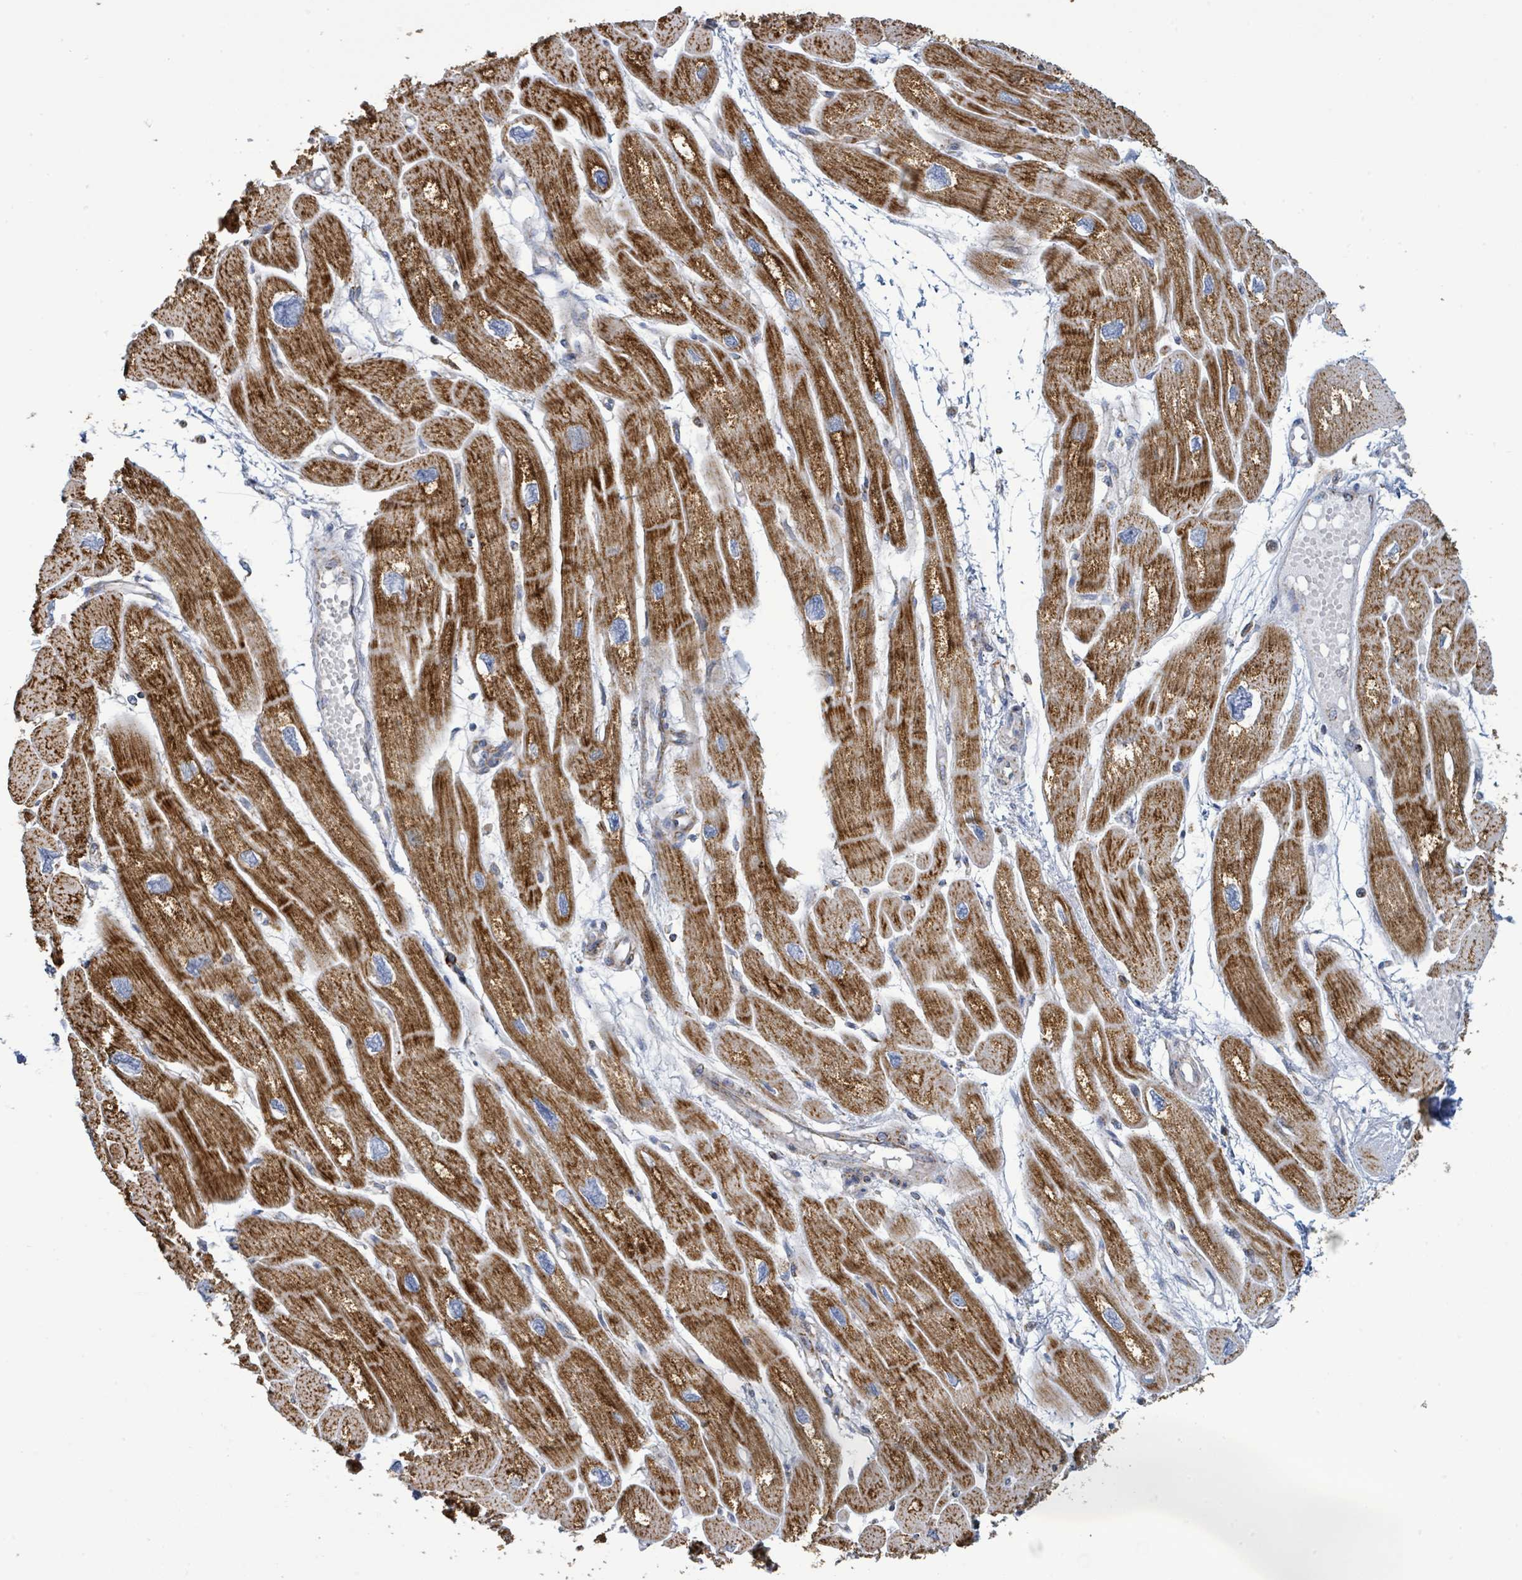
{"staining": {"intensity": "strong", "quantity": ">75%", "location": "cytoplasmic/membranous"}, "tissue": "heart muscle", "cell_type": "Cardiomyocytes", "image_type": "normal", "snomed": [{"axis": "morphology", "description": "Normal tissue, NOS"}, {"axis": "topography", "description": "Heart"}], "caption": "Immunohistochemical staining of normal heart muscle reveals strong cytoplasmic/membranous protein staining in about >75% of cardiomyocytes. The staining was performed using DAB (3,3'-diaminobenzidine) to visualize the protein expression in brown, while the nuclei were stained in blue with hematoxylin (Magnification: 20x).", "gene": "SUCLG2", "patient": {"sex": "male", "age": 42}}